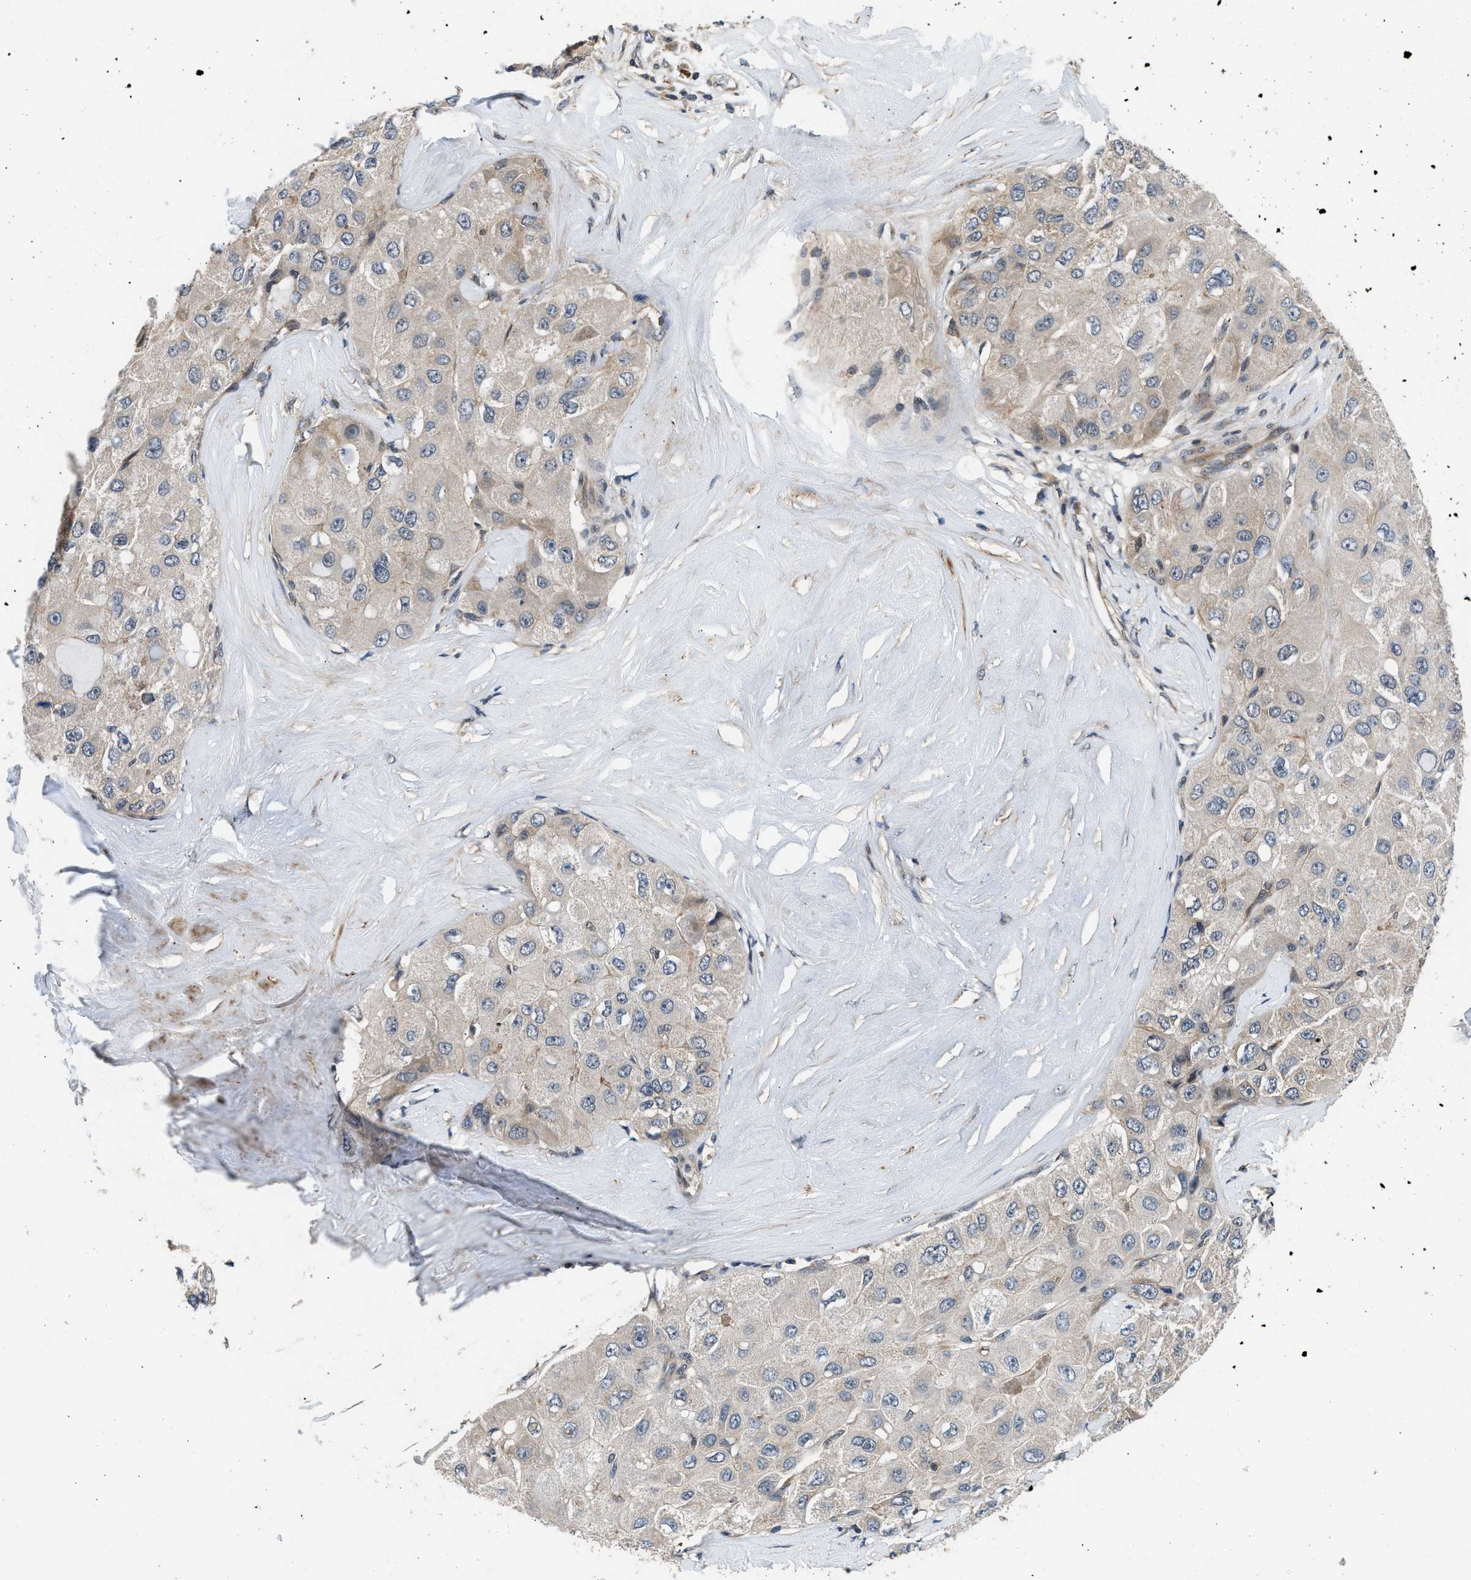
{"staining": {"intensity": "weak", "quantity": "<25%", "location": "cytoplasmic/membranous"}, "tissue": "liver cancer", "cell_type": "Tumor cells", "image_type": "cancer", "snomed": [{"axis": "morphology", "description": "Carcinoma, Hepatocellular, NOS"}, {"axis": "topography", "description": "Liver"}], "caption": "Immunohistochemical staining of liver hepatocellular carcinoma displays no significant positivity in tumor cells.", "gene": "MTMR1", "patient": {"sex": "male", "age": 80}}